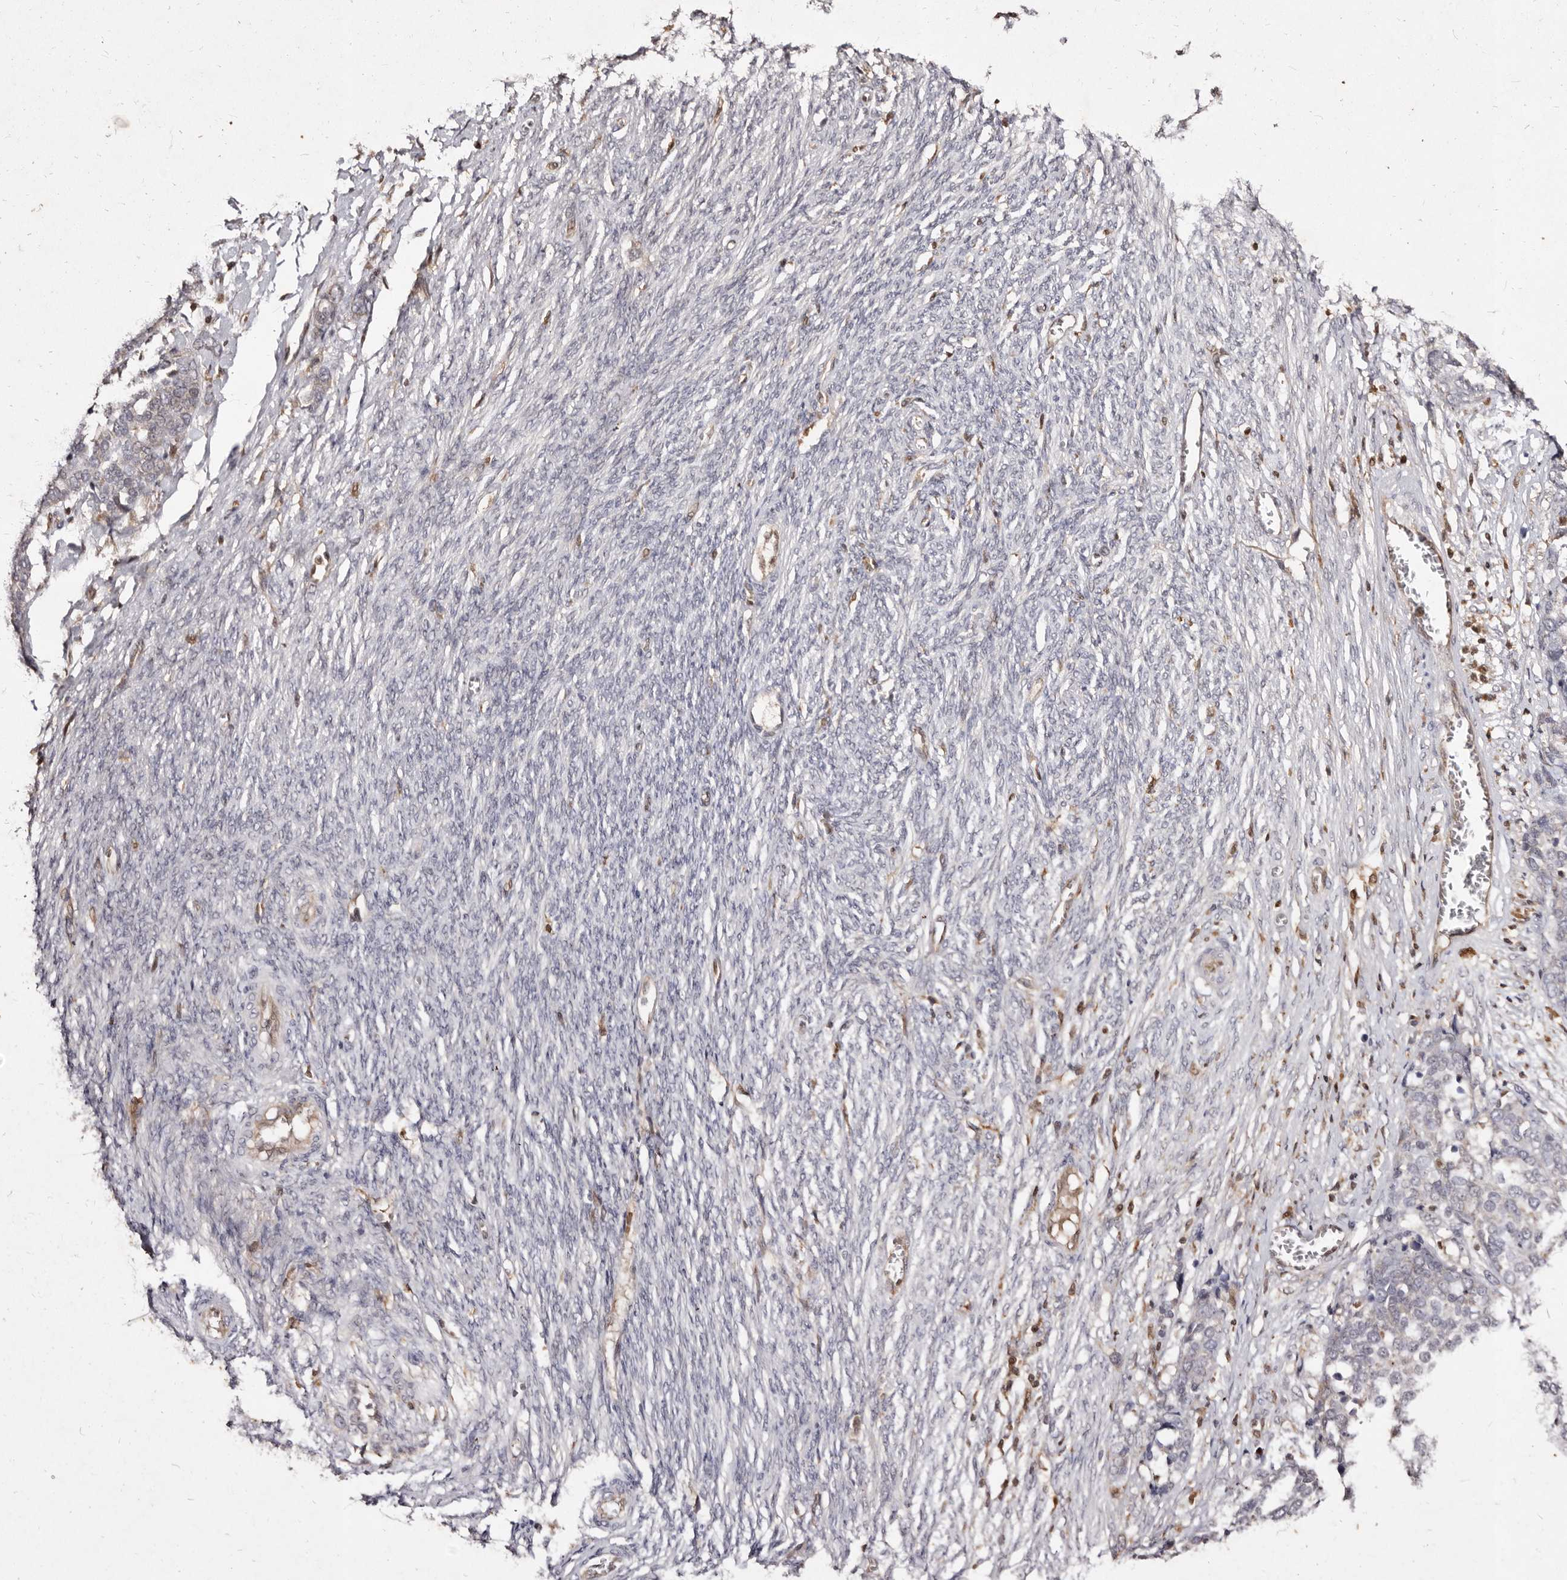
{"staining": {"intensity": "weak", "quantity": "<25%", "location": "cytoplasmic/membranous"}, "tissue": "ovarian cancer", "cell_type": "Tumor cells", "image_type": "cancer", "snomed": [{"axis": "morphology", "description": "Cystadenocarcinoma, serous, NOS"}, {"axis": "topography", "description": "Ovary"}], "caption": "Tumor cells are negative for brown protein staining in ovarian cancer.", "gene": "GIMAP4", "patient": {"sex": "female", "age": 44}}